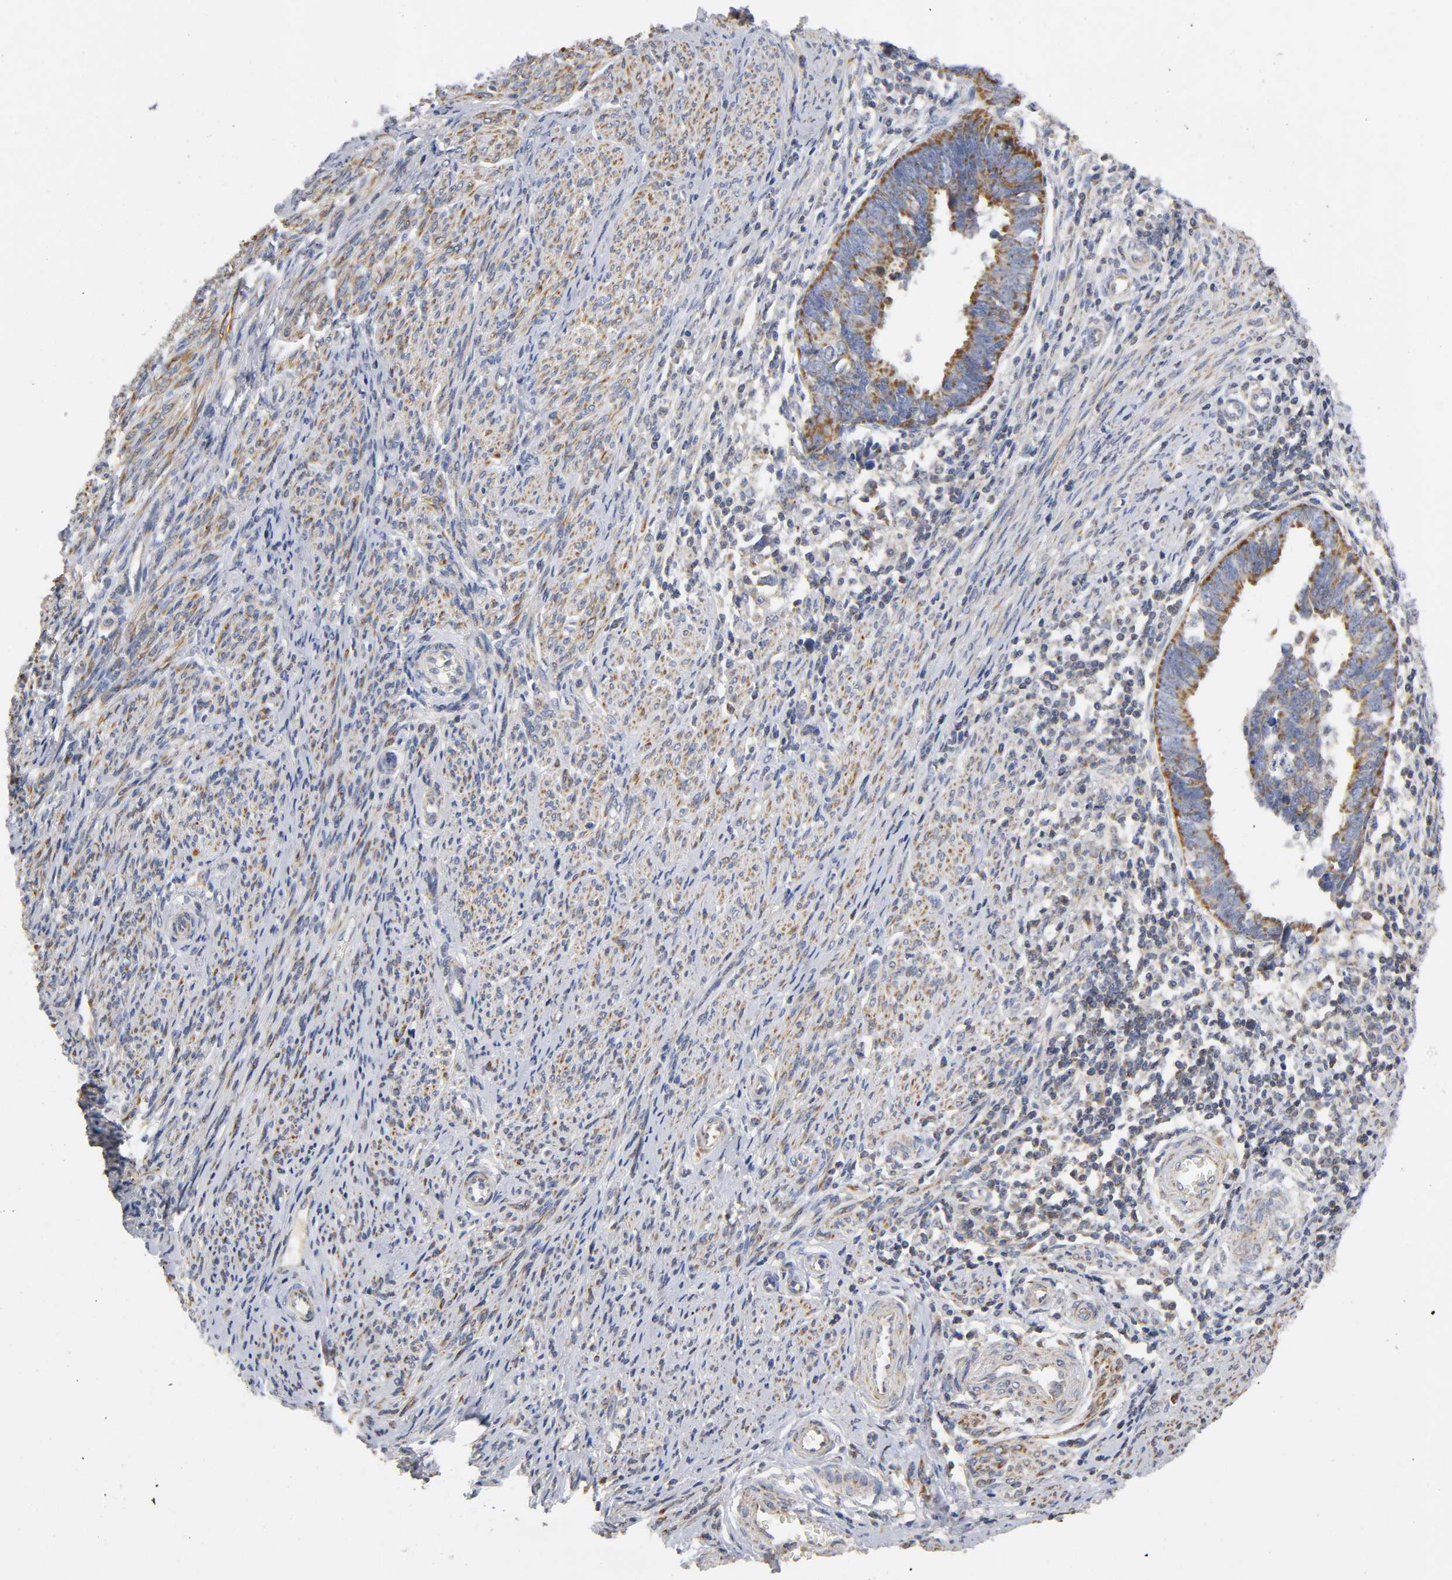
{"staining": {"intensity": "strong", "quantity": ">75%", "location": "cytoplasmic/membranous"}, "tissue": "endometrial cancer", "cell_type": "Tumor cells", "image_type": "cancer", "snomed": [{"axis": "morphology", "description": "Adenocarcinoma, NOS"}, {"axis": "topography", "description": "Endometrium"}], "caption": "IHC photomicrograph of neoplastic tissue: endometrial cancer stained using immunohistochemistry (IHC) demonstrates high levels of strong protein expression localized specifically in the cytoplasmic/membranous of tumor cells, appearing as a cytoplasmic/membranous brown color.", "gene": "SYT16", "patient": {"sex": "female", "age": 75}}